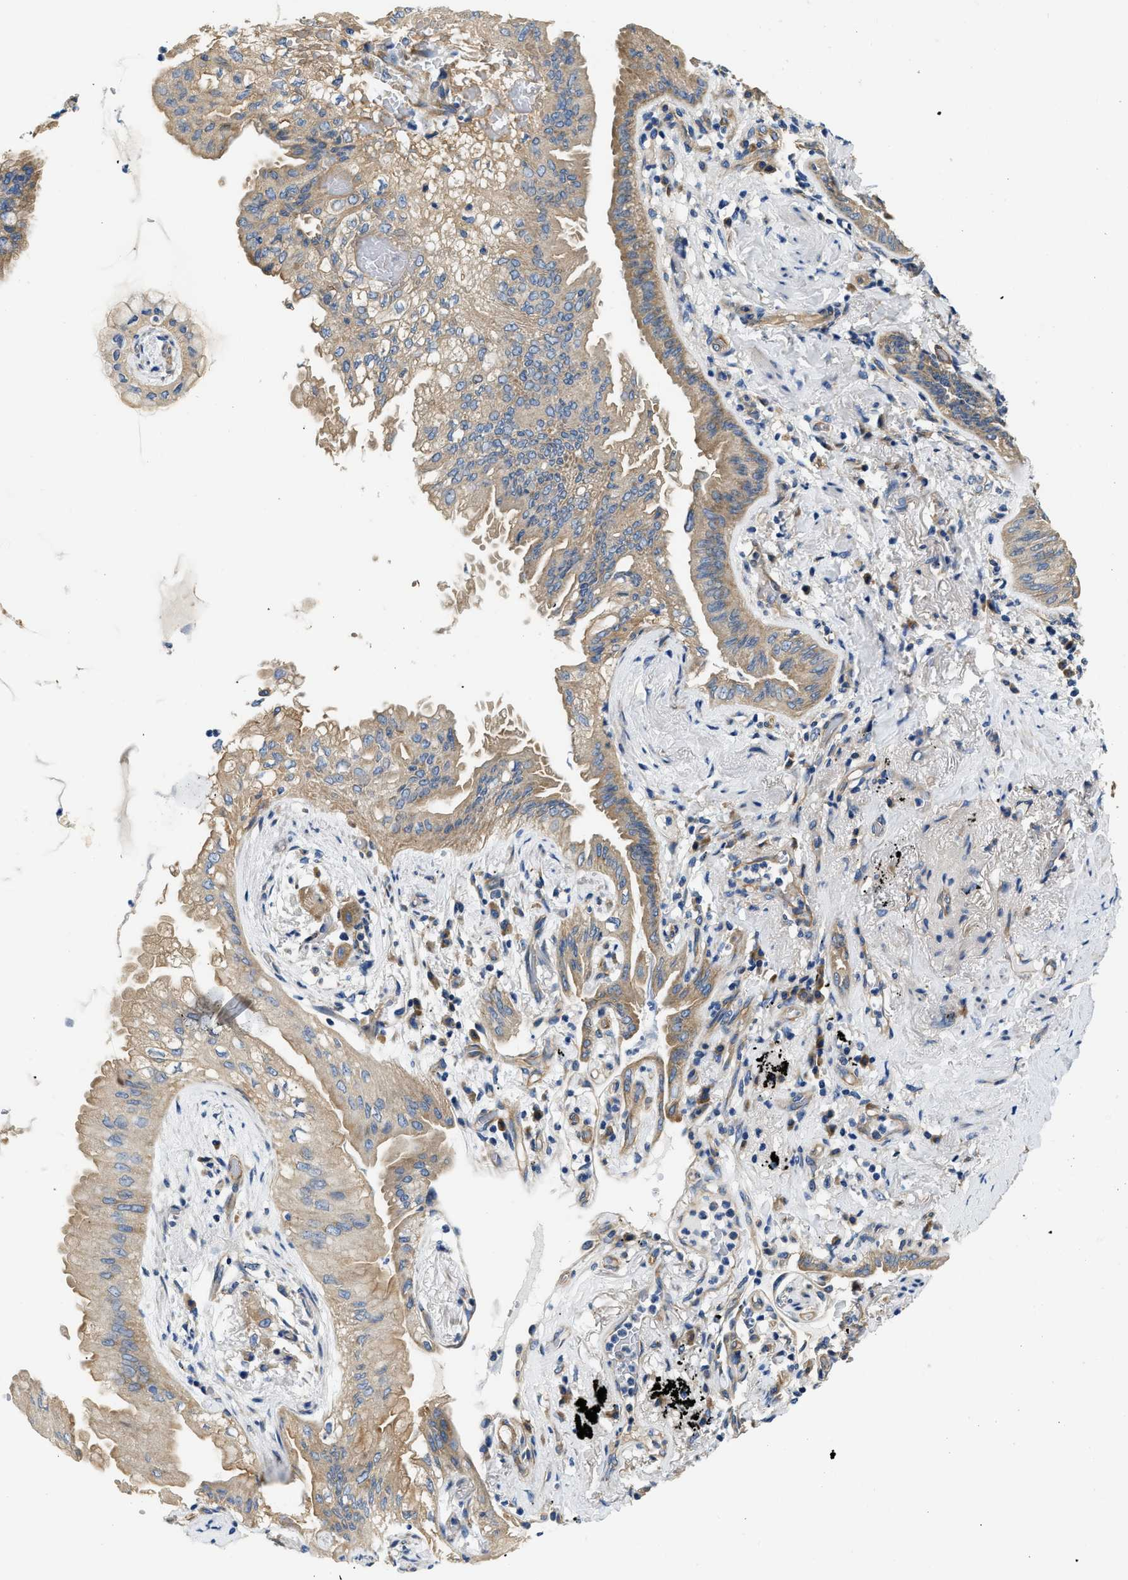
{"staining": {"intensity": "moderate", "quantity": ">75%", "location": "cytoplasmic/membranous"}, "tissue": "lung cancer", "cell_type": "Tumor cells", "image_type": "cancer", "snomed": [{"axis": "morphology", "description": "Normal tissue, NOS"}, {"axis": "morphology", "description": "Adenocarcinoma, NOS"}, {"axis": "topography", "description": "Bronchus"}, {"axis": "topography", "description": "Lung"}], "caption": "DAB immunohistochemical staining of lung adenocarcinoma shows moderate cytoplasmic/membranous protein staining in approximately >75% of tumor cells.", "gene": "CSDE1", "patient": {"sex": "female", "age": 70}}